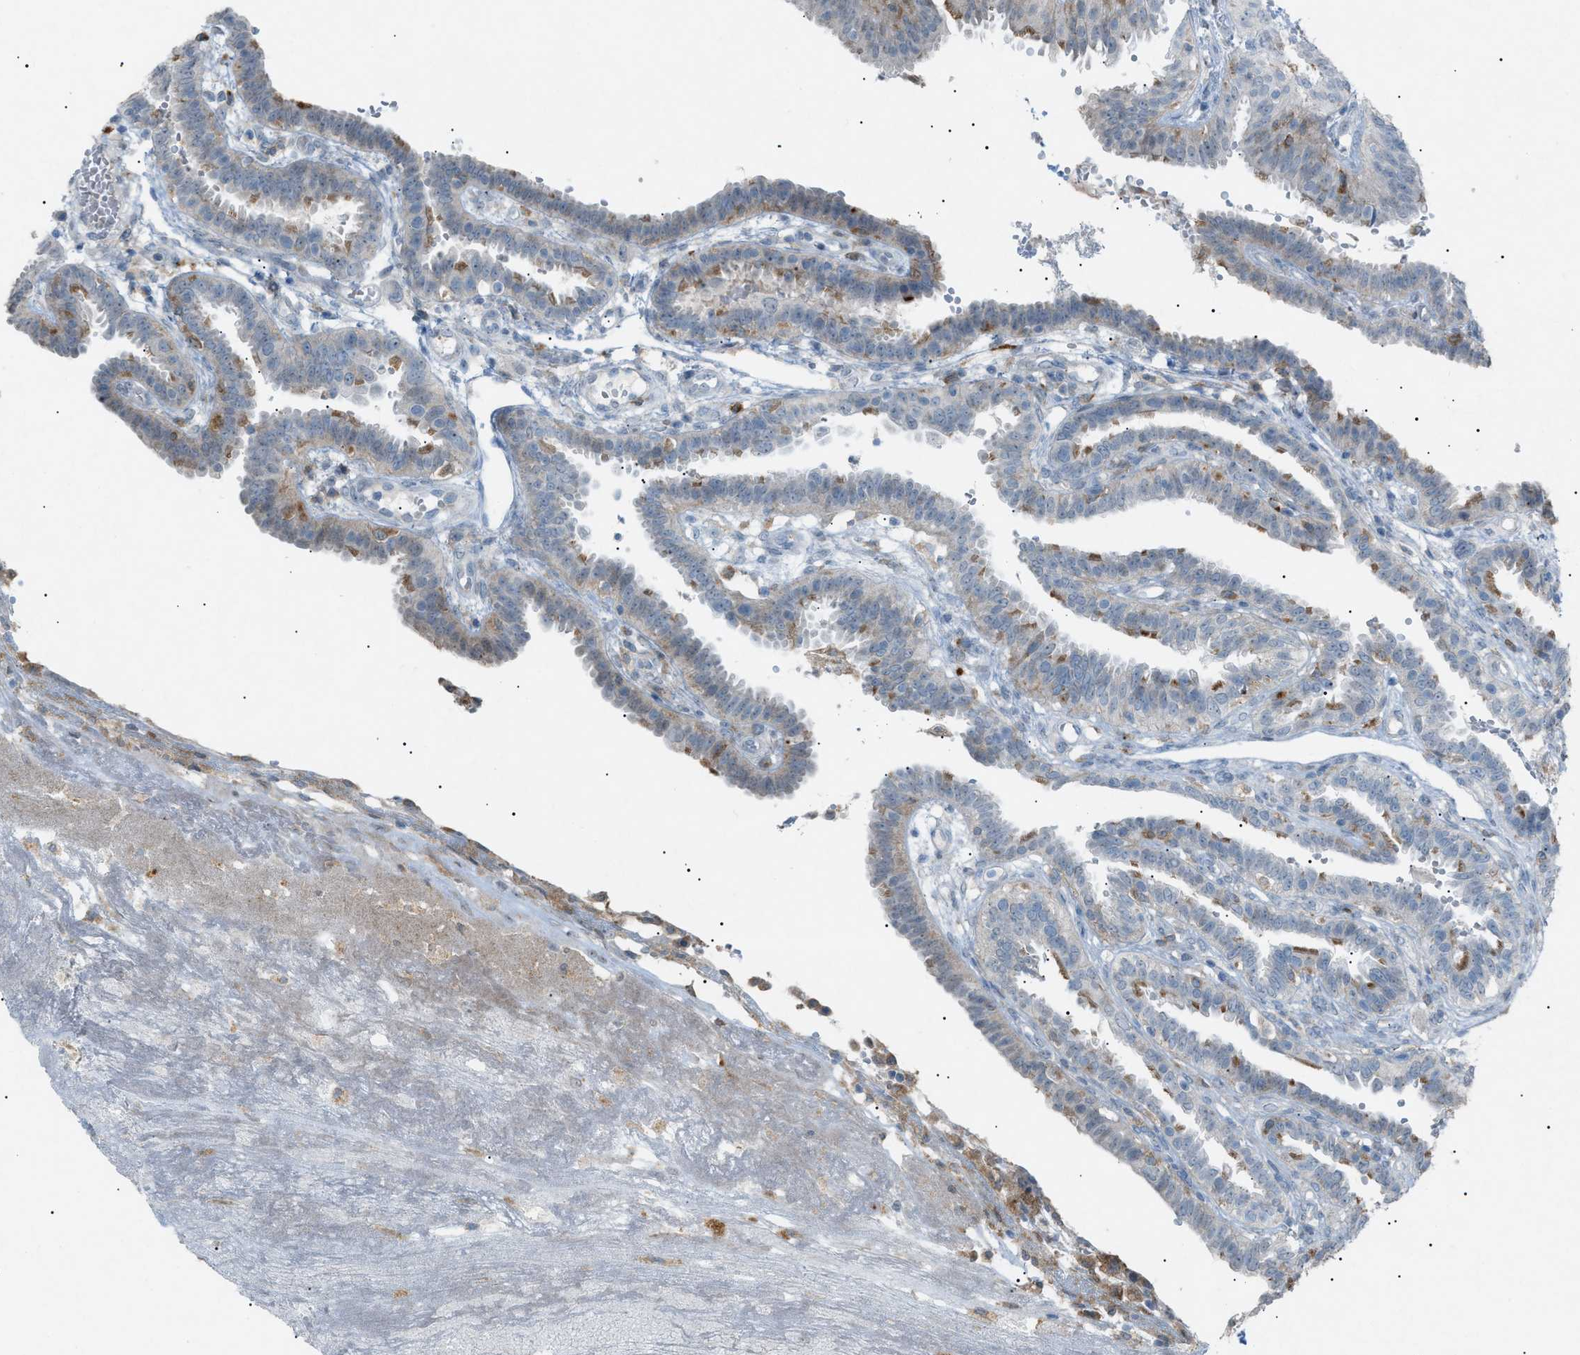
{"staining": {"intensity": "moderate", "quantity": "25%-75%", "location": "cytoplasmic/membranous"}, "tissue": "fallopian tube", "cell_type": "Glandular cells", "image_type": "normal", "snomed": [{"axis": "morphology", "description": "Normal tissue, NOS"}, {"axis": "topography", "description": "Fallopian tube"}, {"axis": "topography", "description": "Placenta"}], "caption": "Brown immunohistochemical staining in normal fallopian tube reveals moderate cytoplasmic/membranous positivity in approximately 25%-75% of glandular cells. Using DAB (brown) and hematoxylin (blue) stains, captured at high magnification using brightfield microscopy.", "gene": "BTK", "patient": {"sex": "female", "age": 34}}